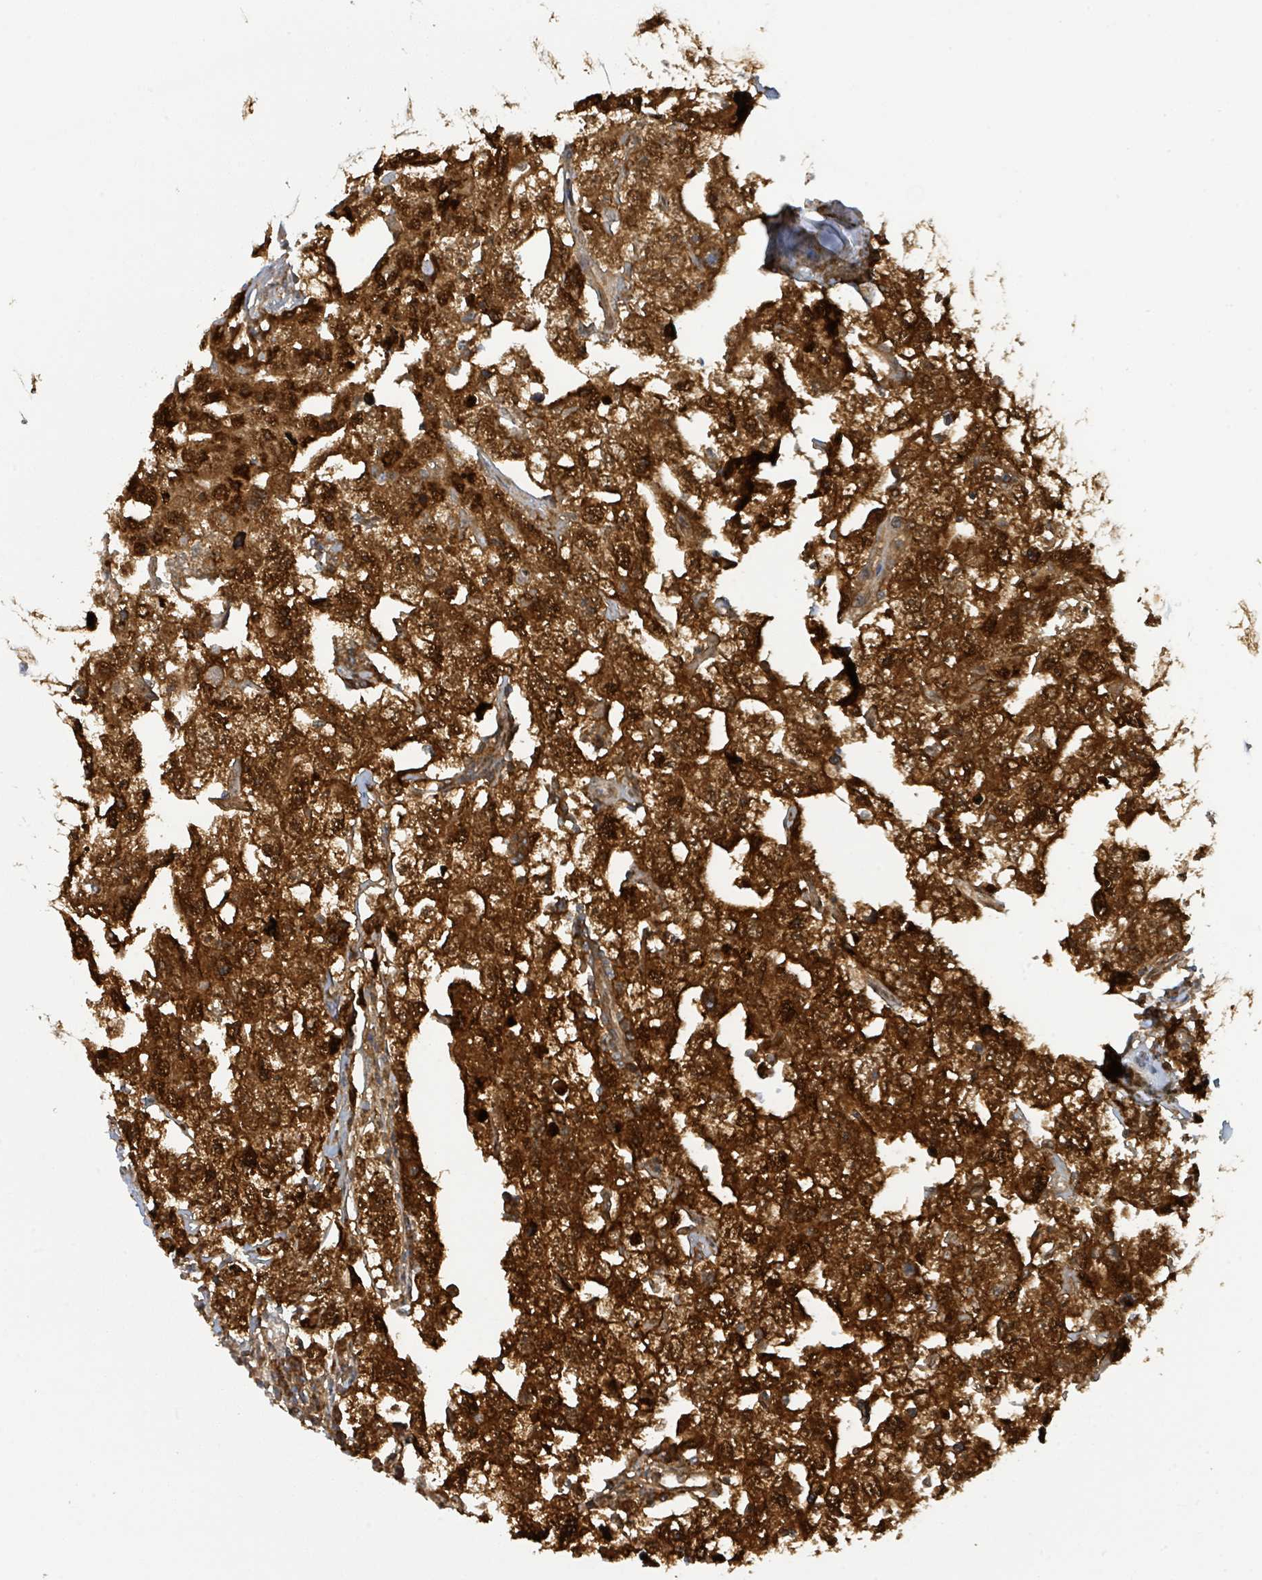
{"staining": {"intensity": "strong", "quantity": ">75%", "location": "cytoplasmic/membranous,nuclear"}, "tissue": "testis cancer", "cell_type": "Tumor cells", "image_type": "cancer", "snomed": [{"axis": "morphology", "description": "Carcinoma, Embryonal, NOS"}, {"axis": "topography", "description": "Testis"}], "caption": "Tumor cells demonstrate strong cytoplasmic/membranous and nuclear staining in approximately >75% of cells in testis embryonal carcinoma.", "gene": "PSMB7", "patient": {"sex": "male", "age": 22}}